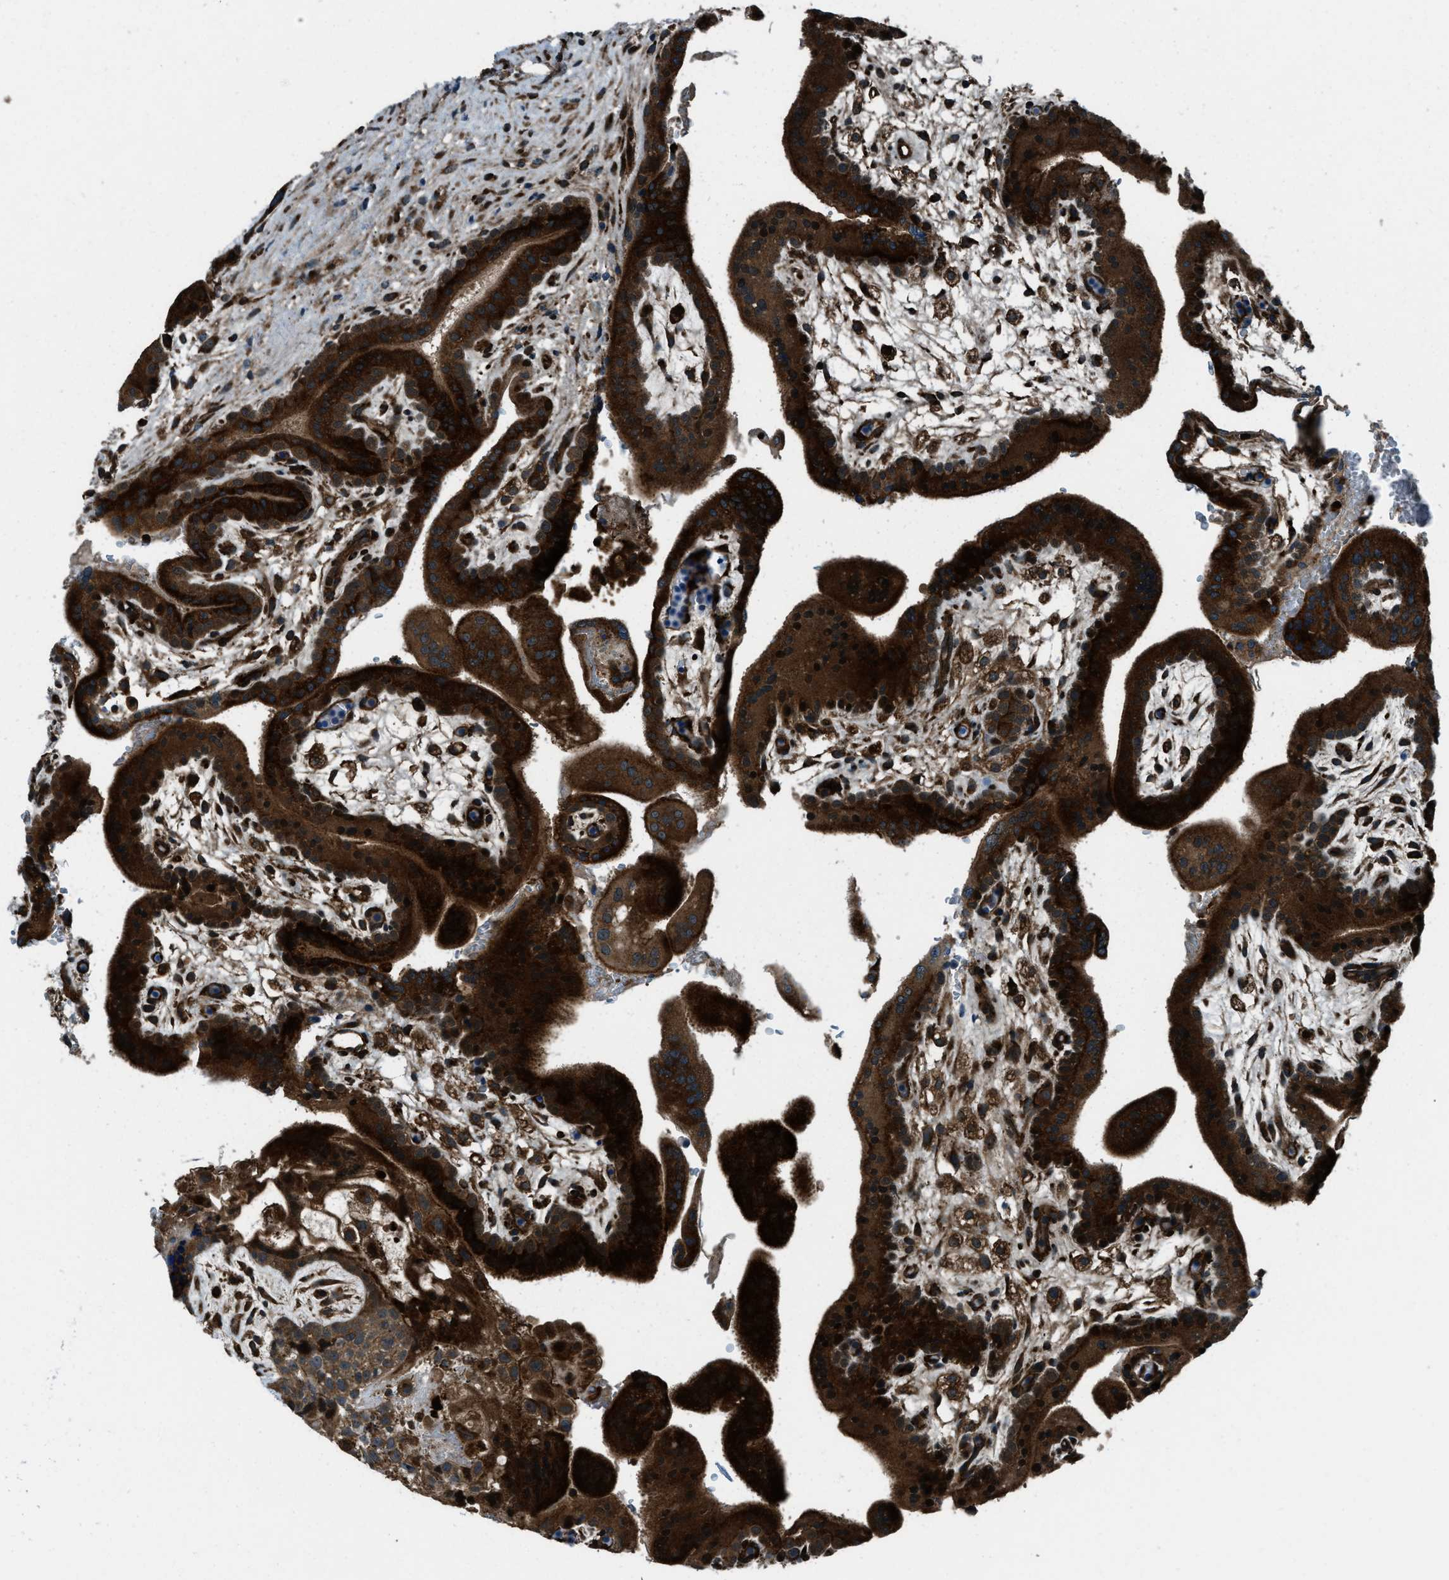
{"staining": {"intensity": "strong", "quantity": ">75%", "location": "cytoplasmic/membranous"}, "tissue": "placenta", "cell_type": "Decidual cells", "image_type": "normal", "snomed": [{"axis": "morphology", "description": "Normal tissue, NOS"}, {"axis": "topography", "description": "Placenta"}], "caption": "Decidual cells demonstrate high levels of strong cytoplasmic/membranous expression in about >75% of cells in unremarkable human placenta. The staining is performed using DAB brown chromogen to label protein expression. The nuclei are counter-stained blue using hematoxylin.", "gene": "SNX30", "patient": {"sex": "female", "age": 35}}